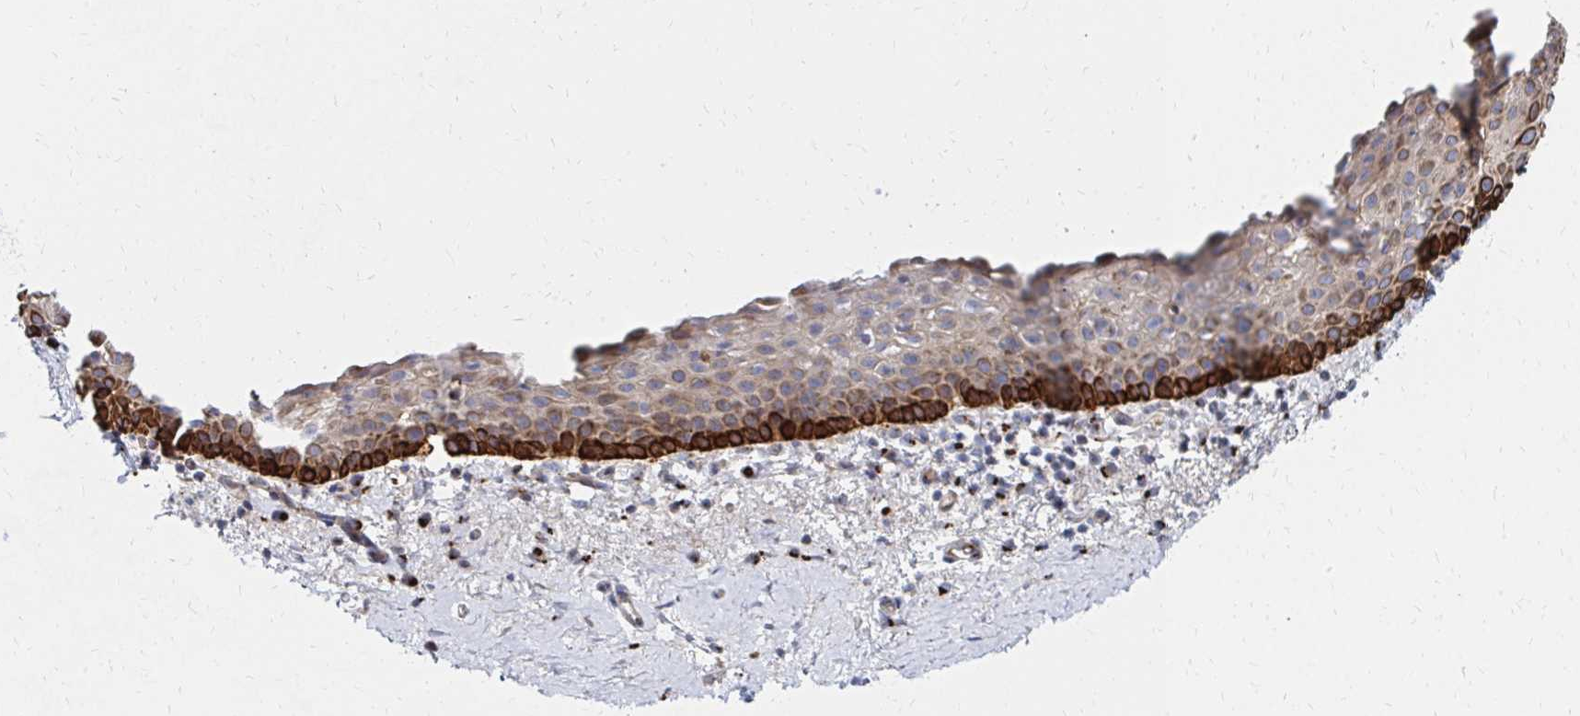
{"staining": {"intensity": "strong", "quantity": "<25%", "location": "cytoplasmic/membranous"}, "tissue": "vagina", "cell_type": "Squamous epithelial cells", "image_type": "normal", "snomed": [{"axis": "morphology", "description": "Normal tissue, NOS"}, {"axis": "topography", "description": "Vagina"}], "caption": "Immunohistochemistry (IHC) micrograph of normal vagina: vagina stained using immunohistochemistry displays medium levels of strong protein expression localized specifically in the cytoplasmic/membranous of squamous epithelial cells, appearing as a cytoplasmic/membranous brown color.", "gene": "MAN1A1", "patient": {"sex": "female", "age": 61}}